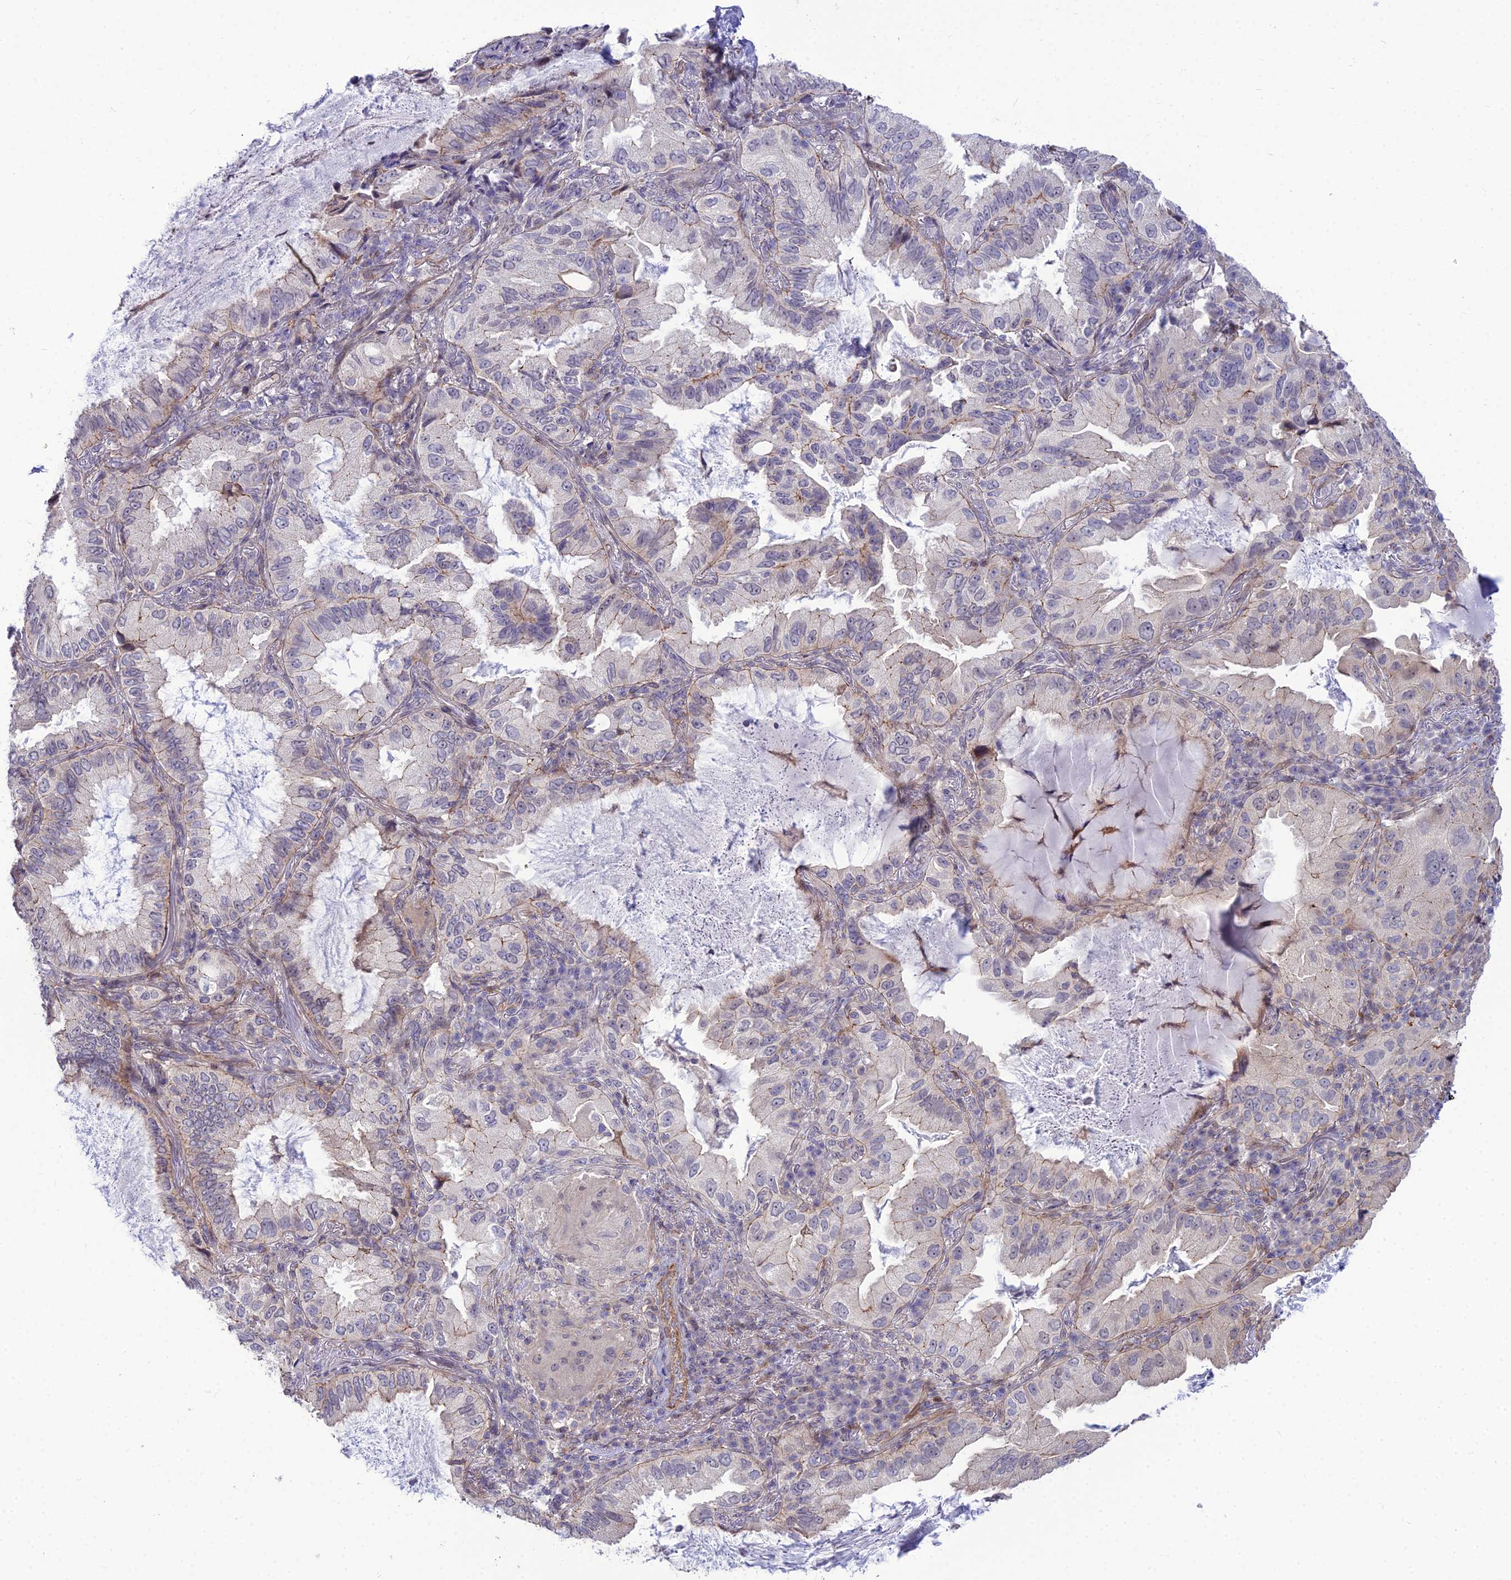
{"staining": {"intensity": "weak", "quantity": "<25%", "location": "cytoplasmic/membranous"}, "tissue": "lung cancer", "cell_type": "Tumor cells", "image_type": "cancer", "snomed": [{"axis": "morphology", "description": "Adenocarcinoma, NOS"}, {"axis": "topography", "description": "Lung"}], "caption": "Lung adenocarcinoma was stained to show a protein in brown. There is no significant staining in tumor cells. Brightfield microscopy of immunohistochemistry stained with DAB (brown) and hematoxylin (blue), captured at high magnification.", "gene": "TSPYL2", "patient": {"sex": "female", "age": 69}}